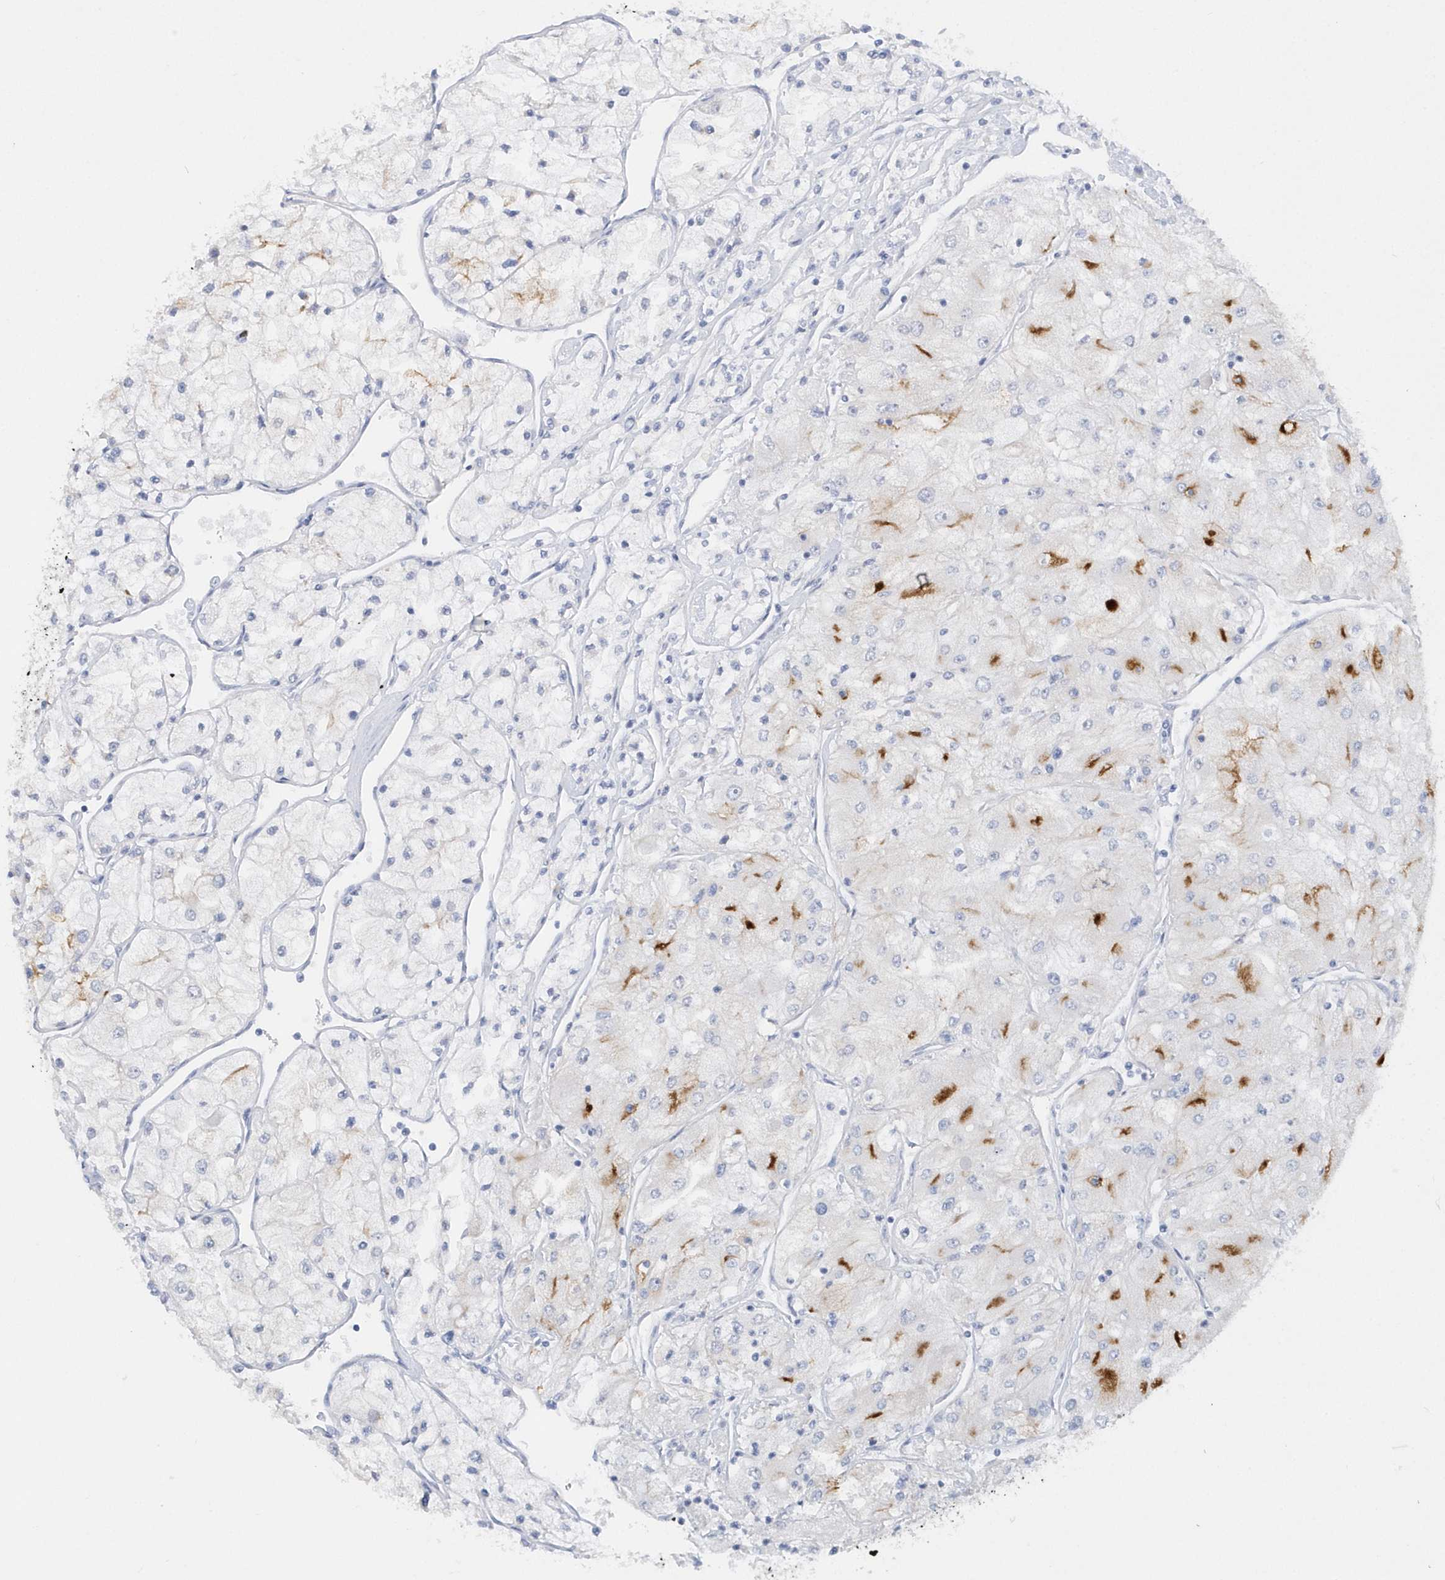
{"staining": {"intensity": "moderate", "quantity": "<25%", "location": "cytoplasmic/membranous"}, "tissue": "renal cancer", "cell_type": "Tumor cells", "image_type": "cancer", "snomed": [{"axis": "morphology", "description": "Adenocarcinoma, NOS"}, {"axis": "topography", "description": "Kidney"}], "caption": "A histopathology image of renal cancer (adenocarcinoma) stained for a protein displays moderate cytoplasmic/membranous brown staining in tumor cells.", "gene": "RPE", "patient": {"sex": "male", "age": 80}}